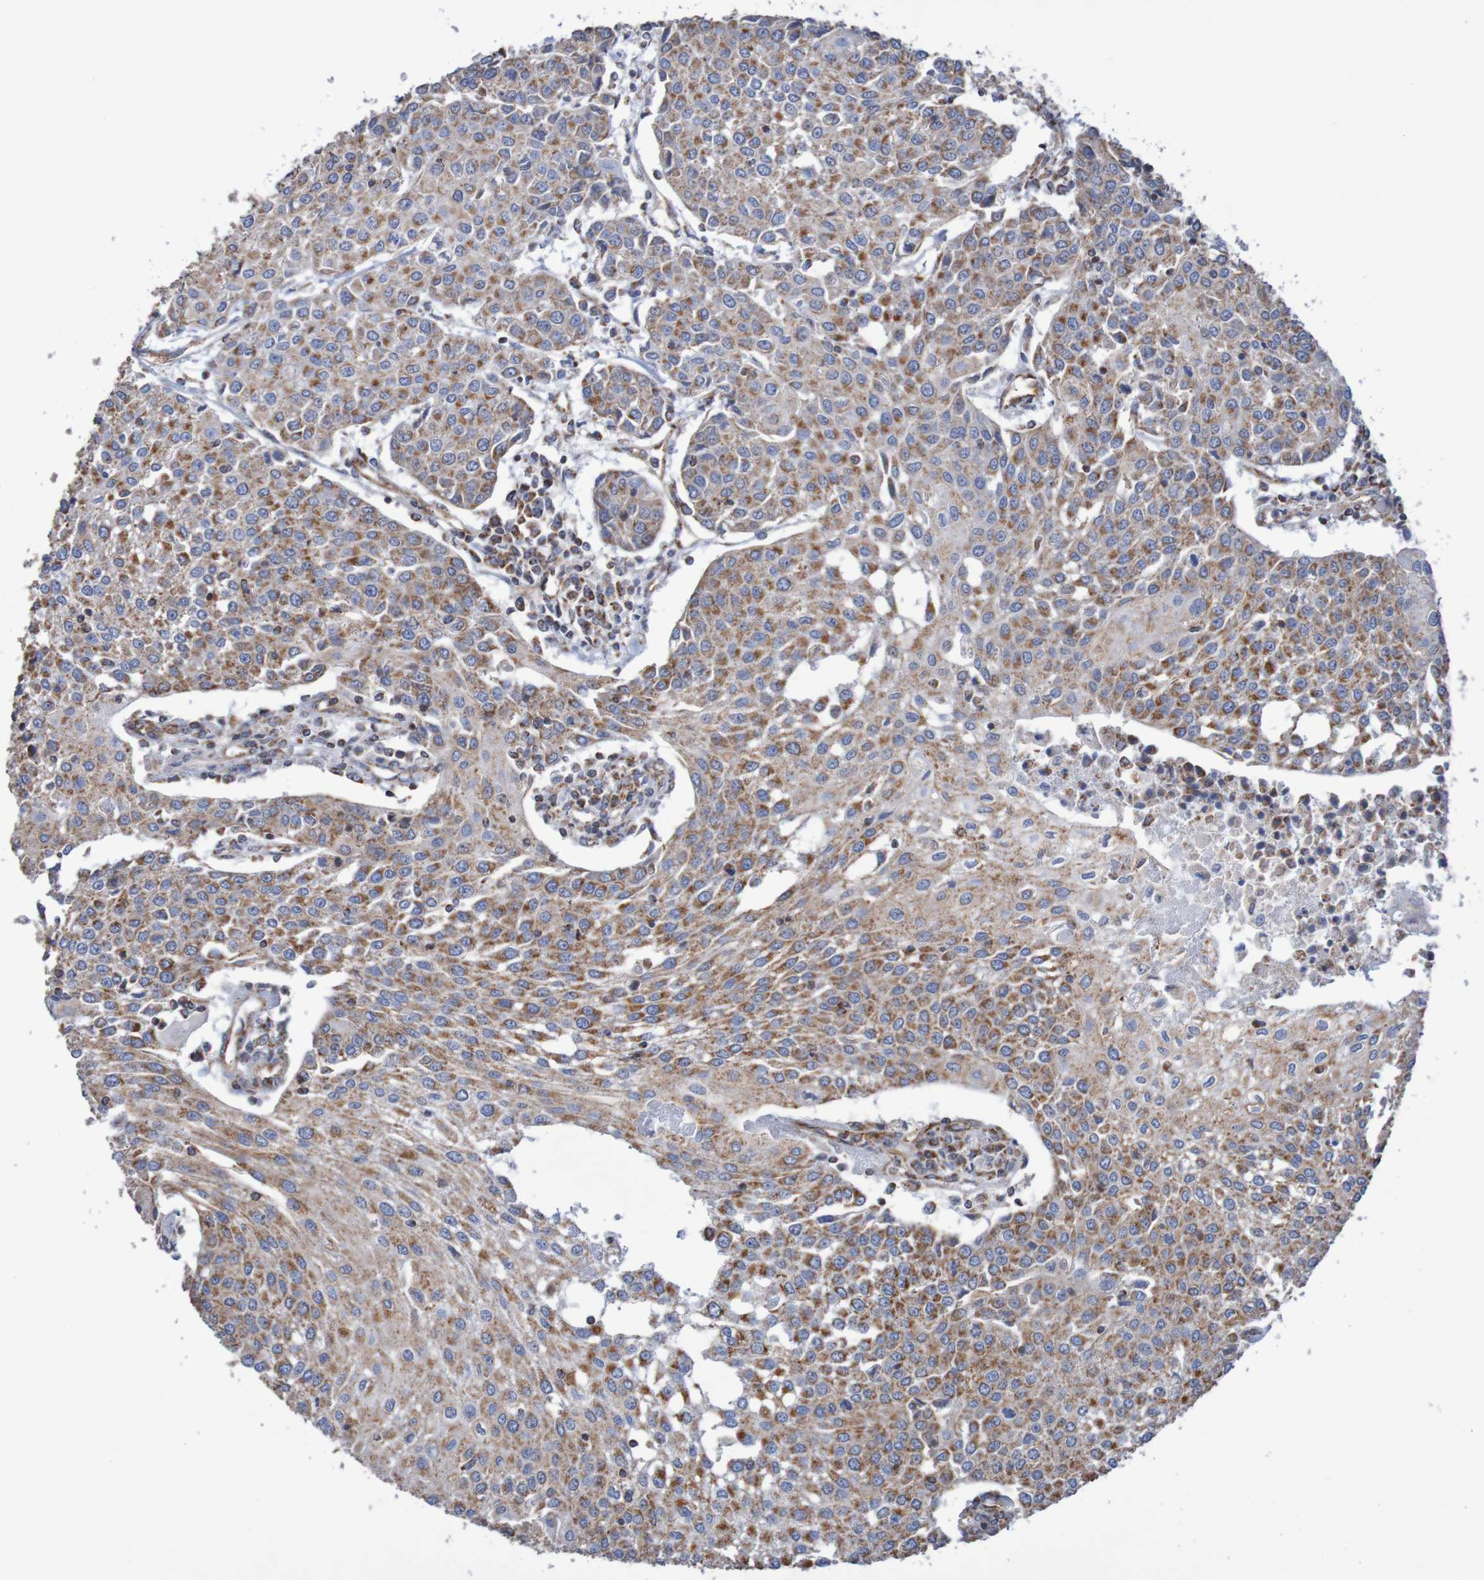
{"staining": {"intensity": "moderate", "quantity": ">75%", "location": "cytoplasmic/membranous"}, "tissue": "urothelial cancer", "cell_type": "Tumor cells", "image_type": "cancer", "snomed": [{"axis": "morphology", "description": "Urothelial carcinoma, High grade"}, {"axis": "topography", "description": "Urinary bladder"}], "caption": "High-grade urothelial carcinoma stained with IHC reveals moderate cytoplasmic/membranous positivity in about >75% of tumor cells.", "gene": "MMEL1", "patient": {"sex": "female", "age": 85}}